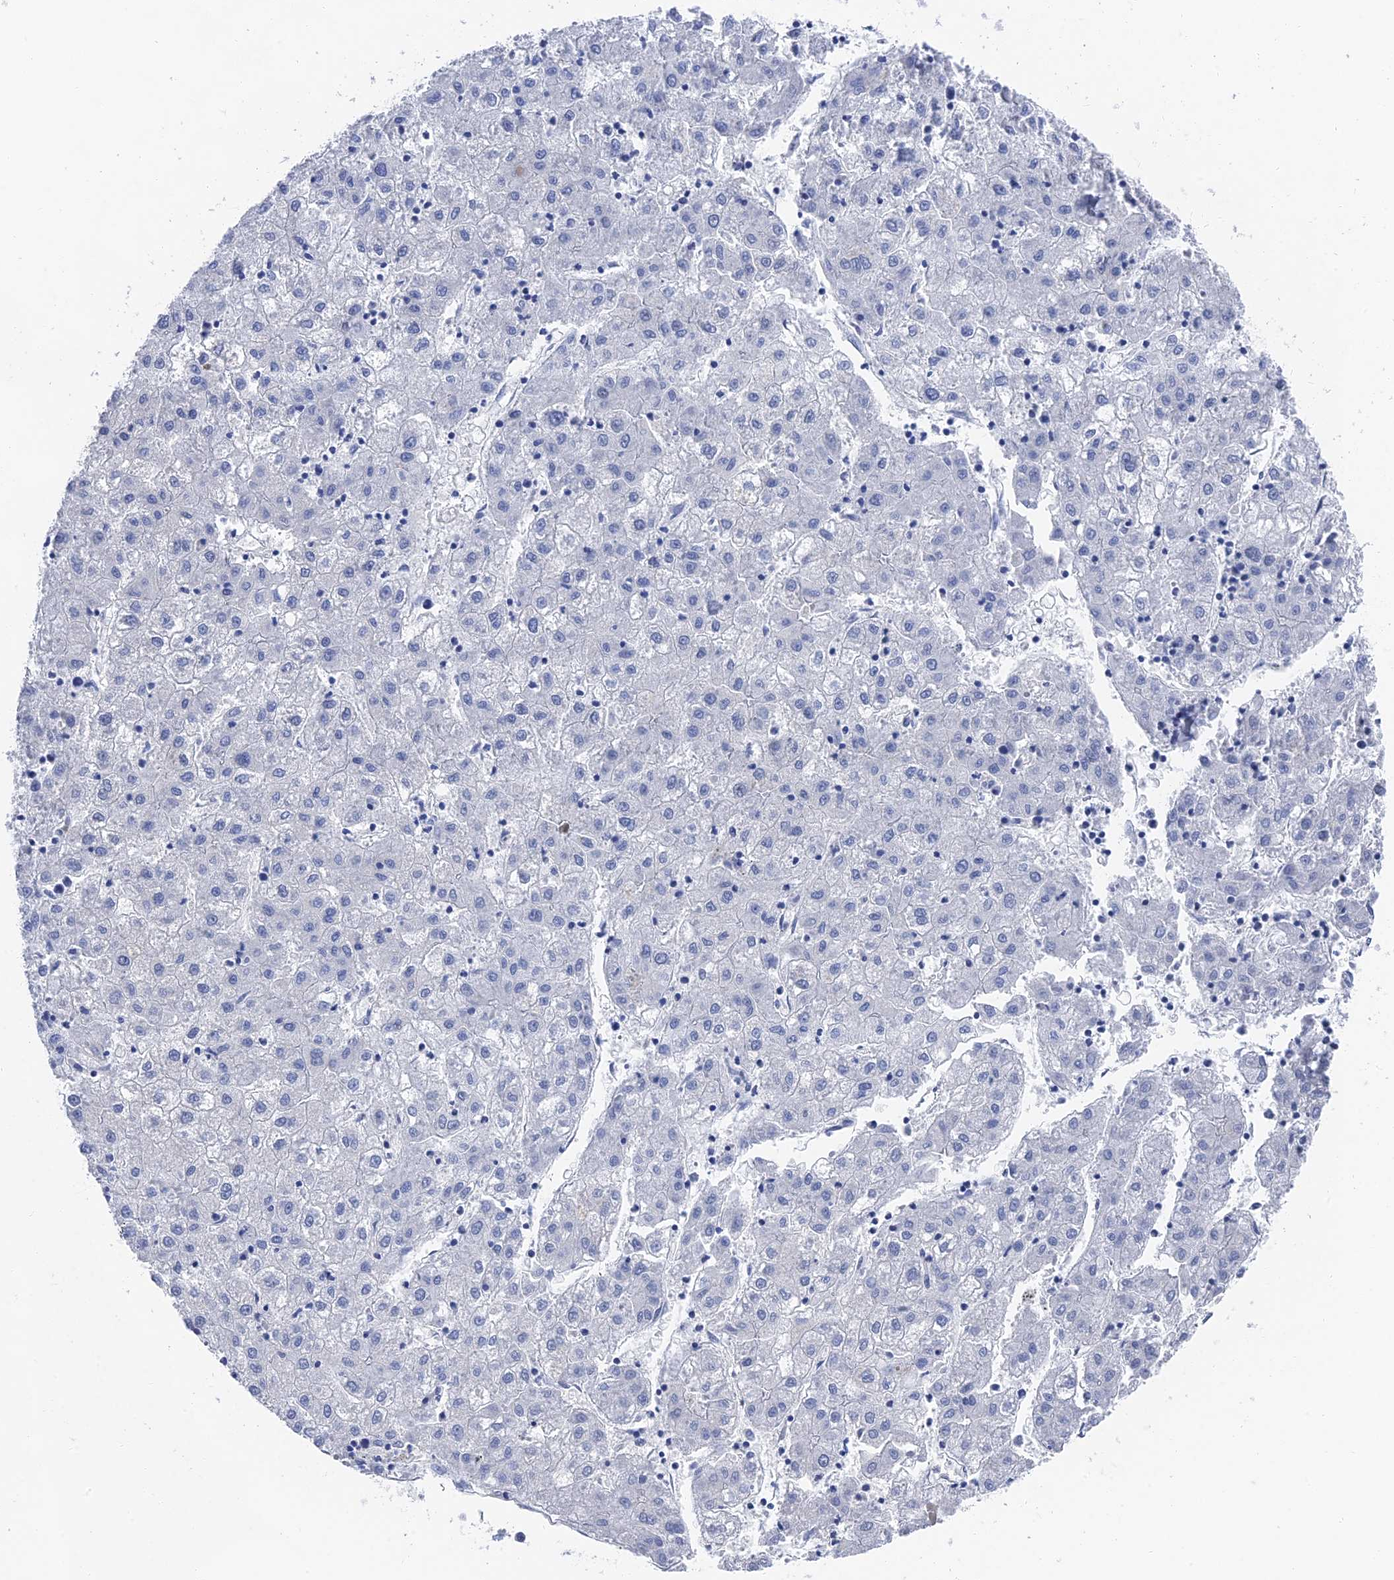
{"staining": {"intensity": "negative", "quantity": "none", "location": "none"}, "tissue": "liver cancer", "cell_type": "Tumor cells", "image_type": "cancer", "snomed": [{"axis": "morphology", "description": "Carcinoma, Hepatocellular, NOS"}, {"axis": "topography", "description": "Liver"}], "caption": "A photomicrograph of human liver hepatocellular carcinoma is negative for staining in tumor cells.", "gene": "GFAP", "patient": {"sex": "male", "age": 72}}